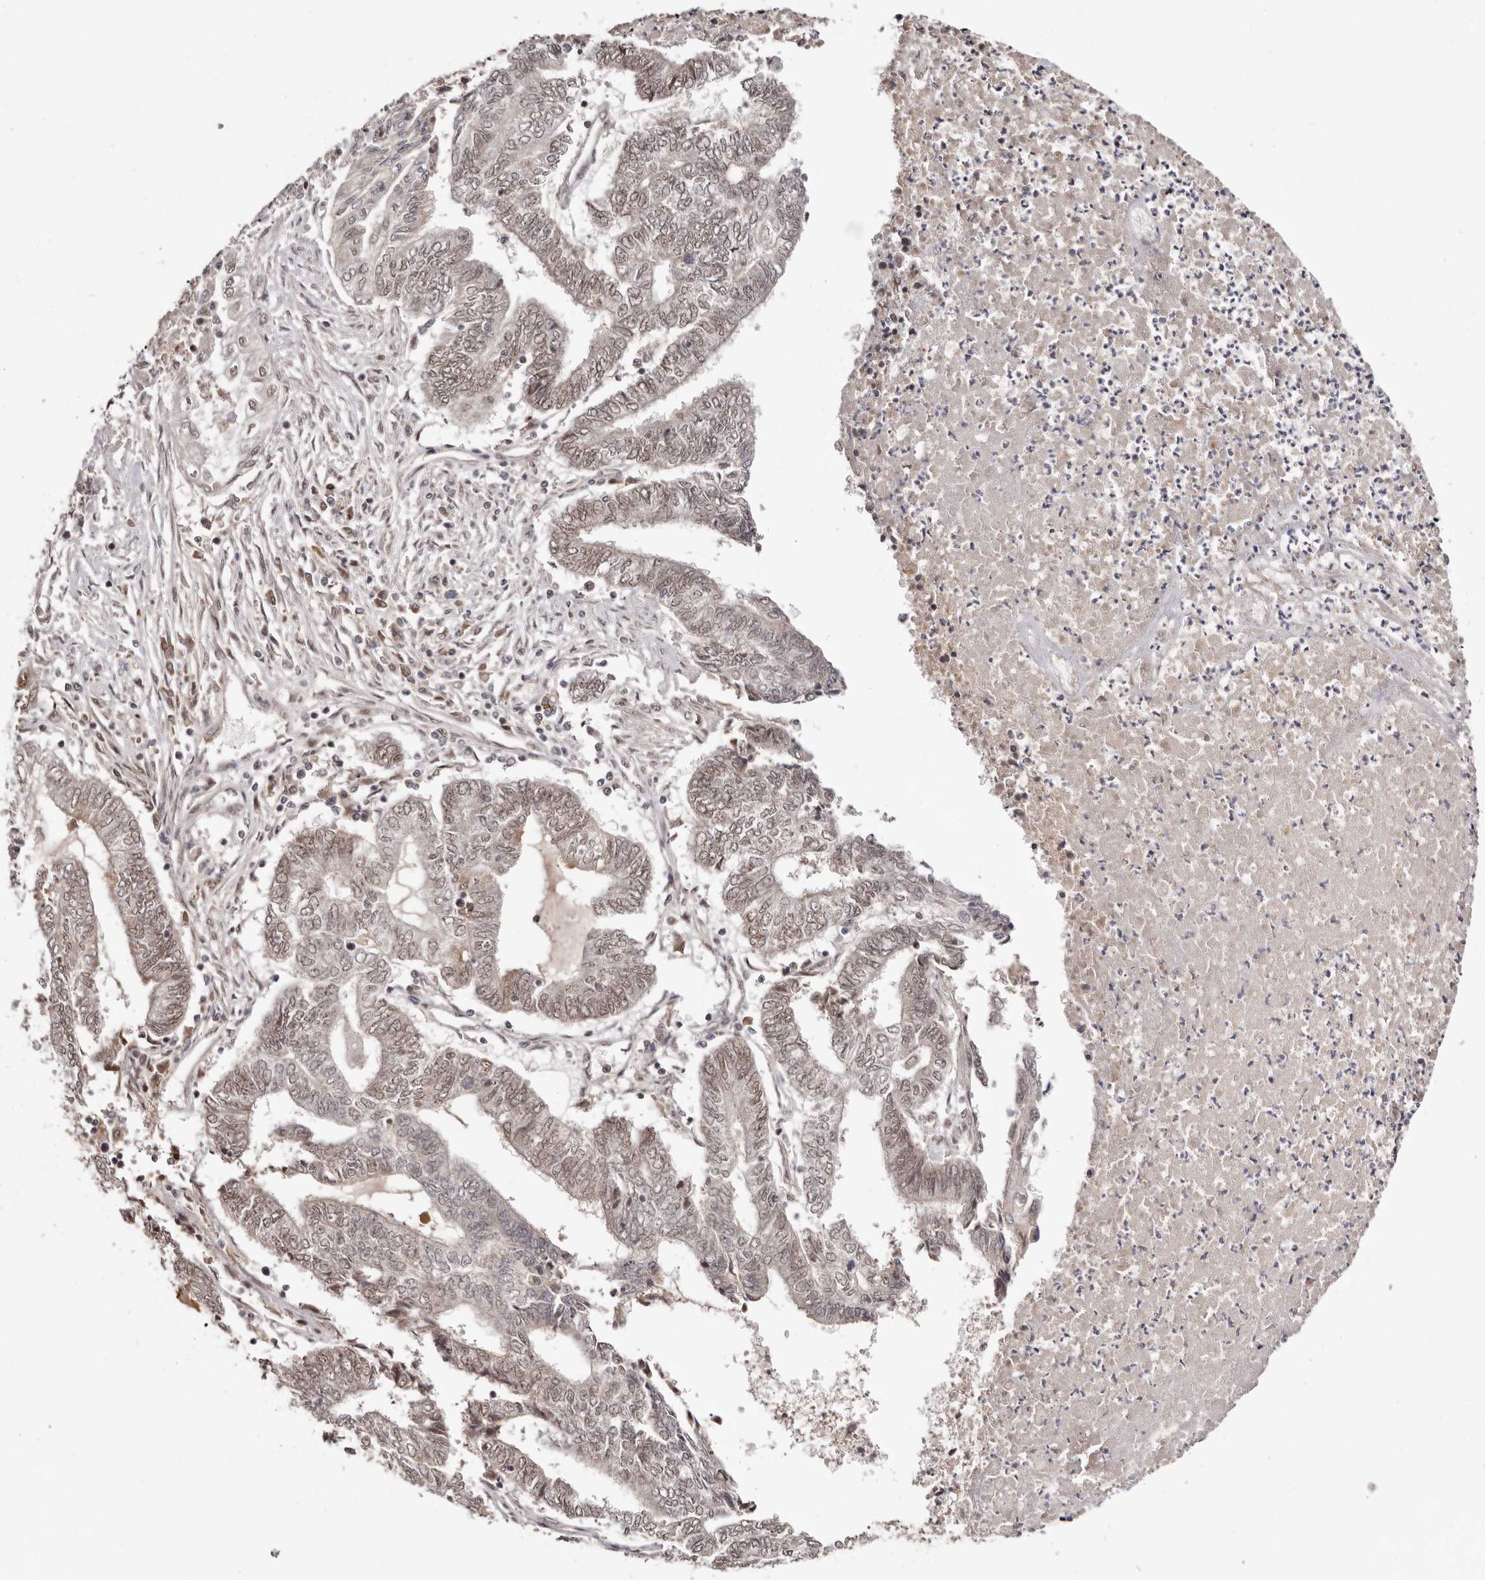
{"staining": {"intensity": "weak", "quantity": ">75%", "location": "nuclear"}, "tissue": "endometrial cancer", "cell_type": "Tumor cells", "image_type": "cancer", "snomed": [{"axis": "morphology", "description": "Adenocarcinoma, NOS"}, {"axis": "topography", "description": "Uterus"}, {"axis": "topography", "description": "Endometrium"}], "caption": "Protein analysis of endometrial cancer tissue shows weak nuclear staining in about >75% of tumor cells. The staining was performed using DAB, with brown indicating positive protein expression. Nuclei are stained blue with hematoxylin.", "gene": "MED8", "patient": {"sex": "female", "age": 70}}